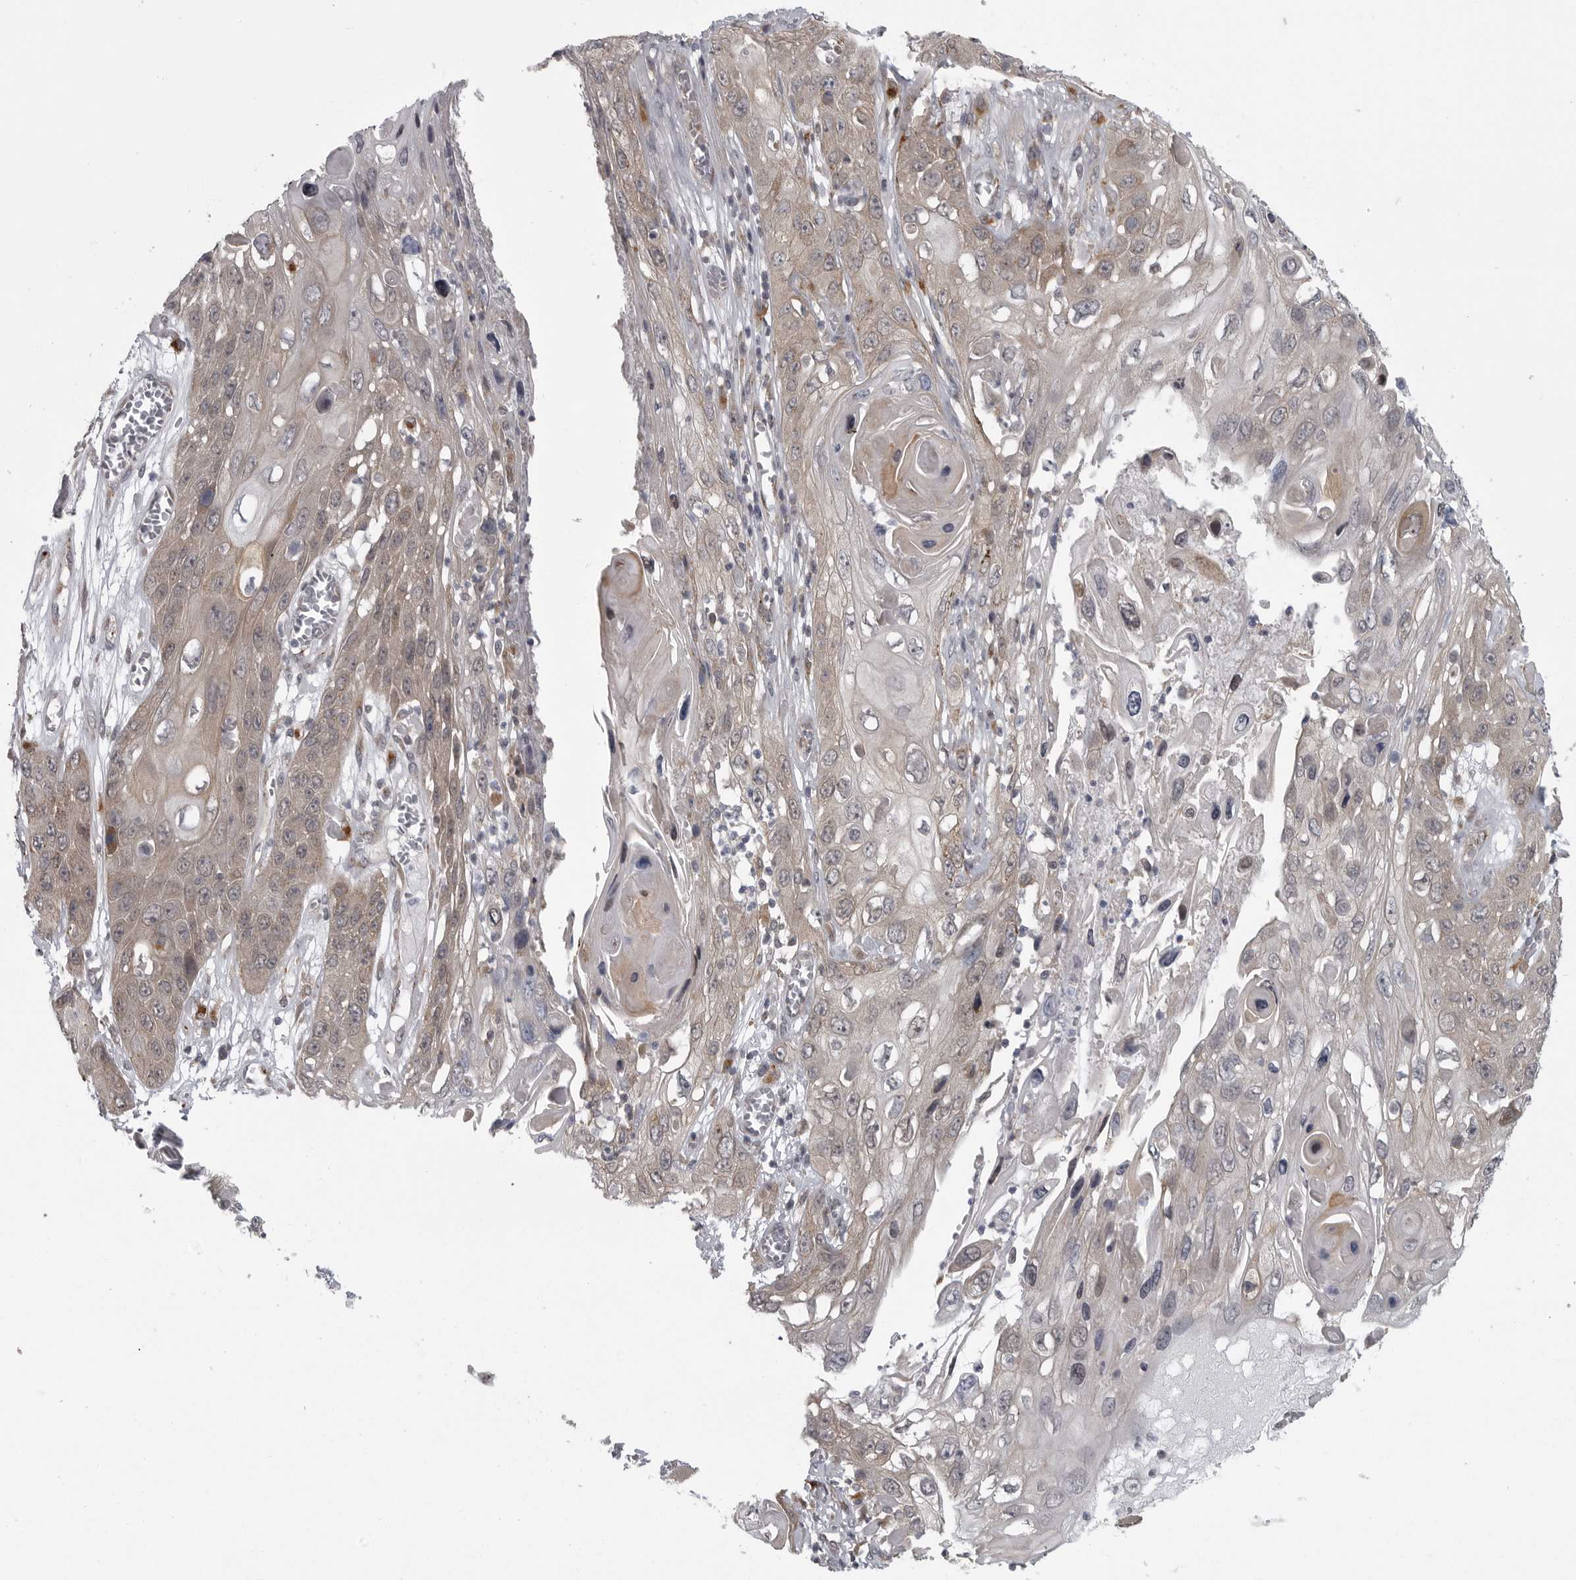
{"staining": {"intensity": "weak", "quantity": "<25%", "location": "cytoplasmic/membranous"}, "tissue": "skin cancer", "cell_type": "Tumor cells", "image_type": "cancer", "snomed": [{"axis": "morphology", "description": "Squamous cell carcinoma, NOS"}, {"axis": "topography", "description": "Skin"}], "caption": "DAB (3,3'-diaminobenzidine) immunohistochemical staining of skin squamous cell carcinoma exhibits no significant staining in tumor cells. (DAB immunohistochemistry (IHC), high magnification).", "gene": "PPP1R9A", "patient": {"sex": "male", "age": 55}}